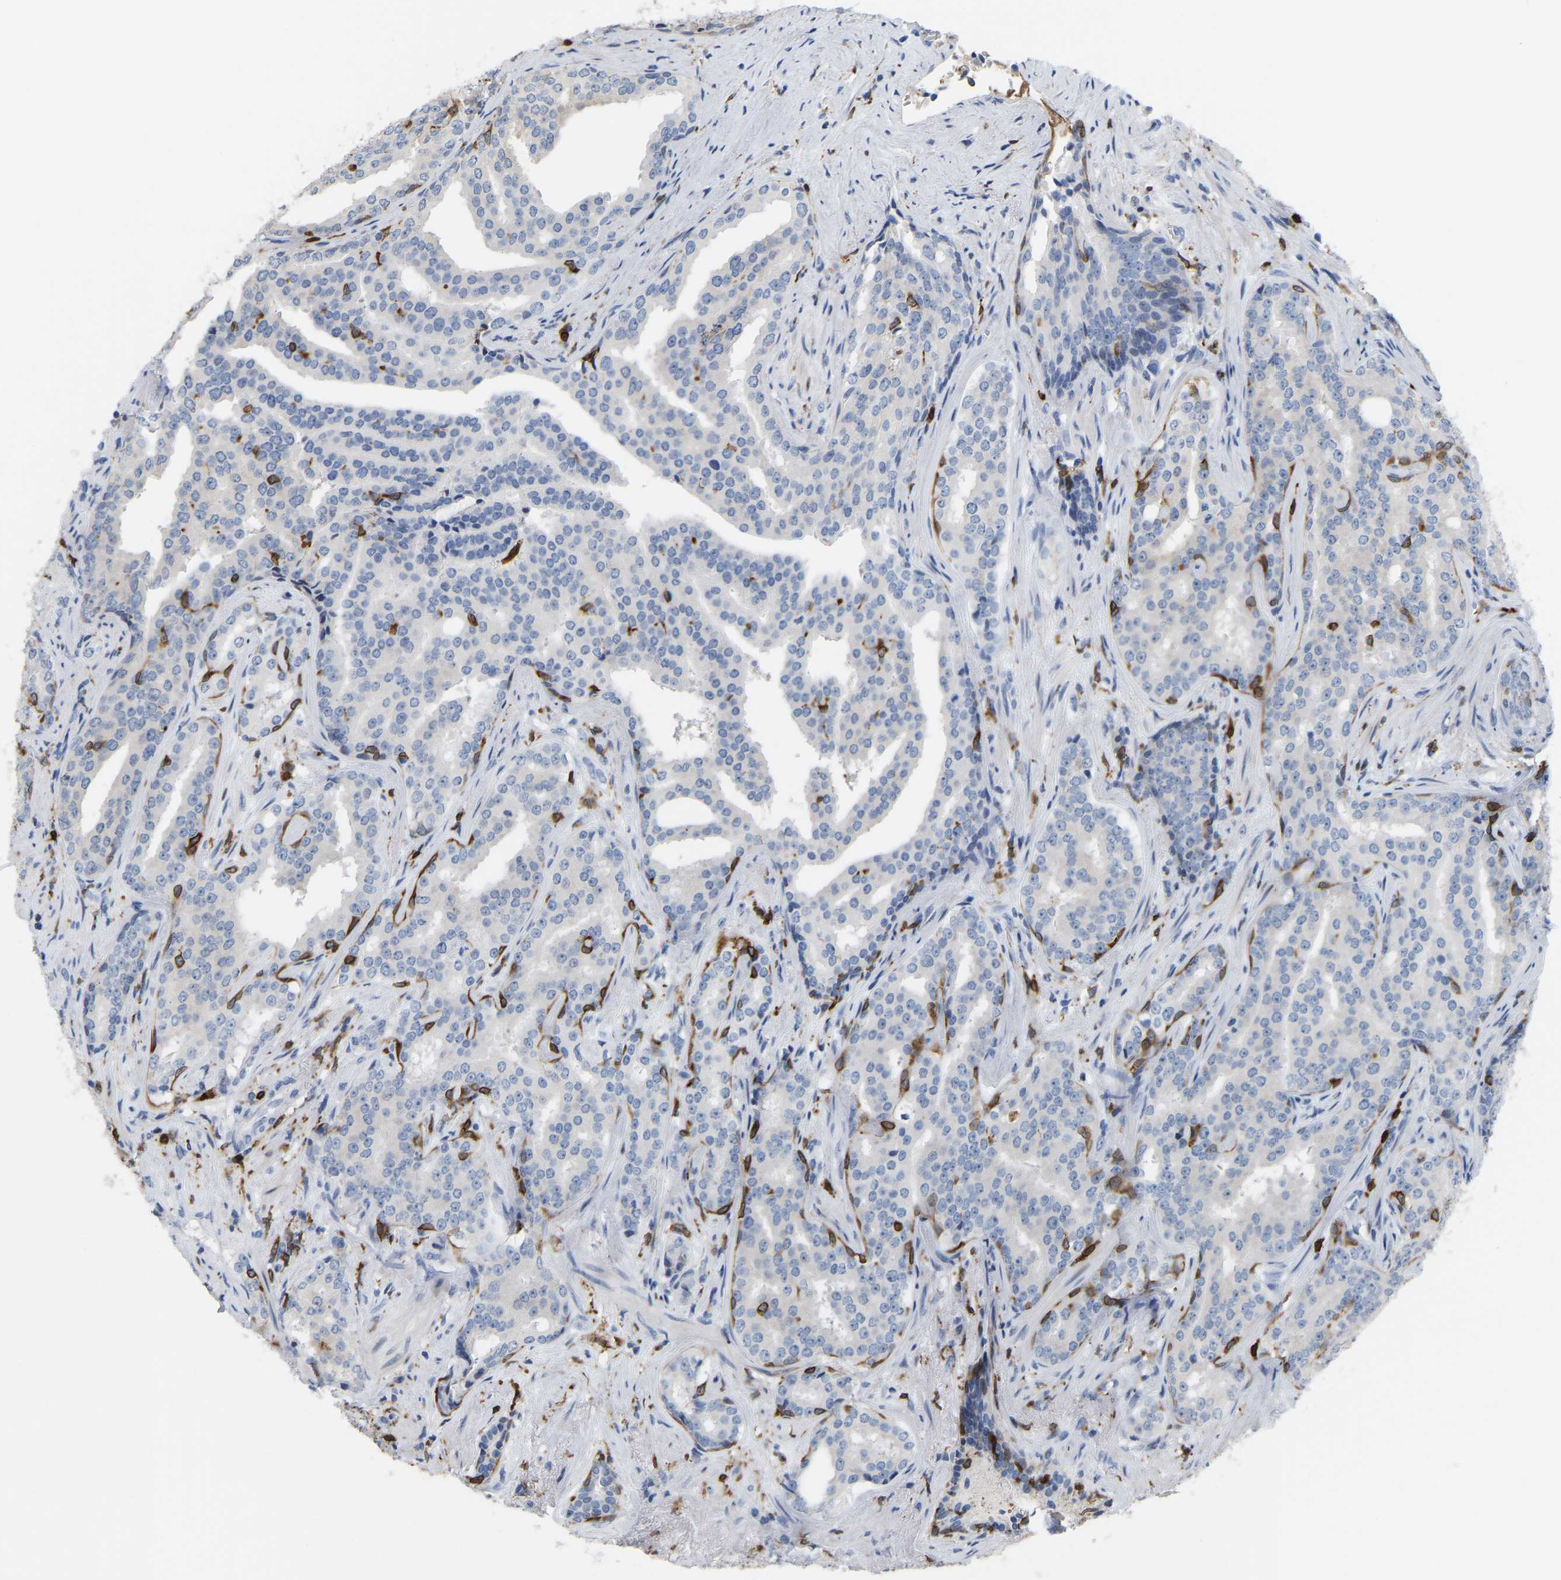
{"staining": {"intensity": "negative", "quantity": "none", "location": "none"}, "tissue": "prostate cancer", "cell_type": "Tumor cells", "image_type": "cancer", "snomed": [{"axis": "morphology", "description": "Adenocarcinoma, High grade"}, {"axis": "topography", "description": "Prostate"}], "caption": "High magnification brightfield microscopy of high-grade adenocarcinoma (prostate) stained with DAB (brown) and counterstained with hematoxylin (blue): tumor cells show no significant staining. The staining is performed using DAB brown chromogen with nuclei counter-stained in using hematoxylin.", "gene": "PTGS1", "patient": {"sex": "male", "age": 71}}